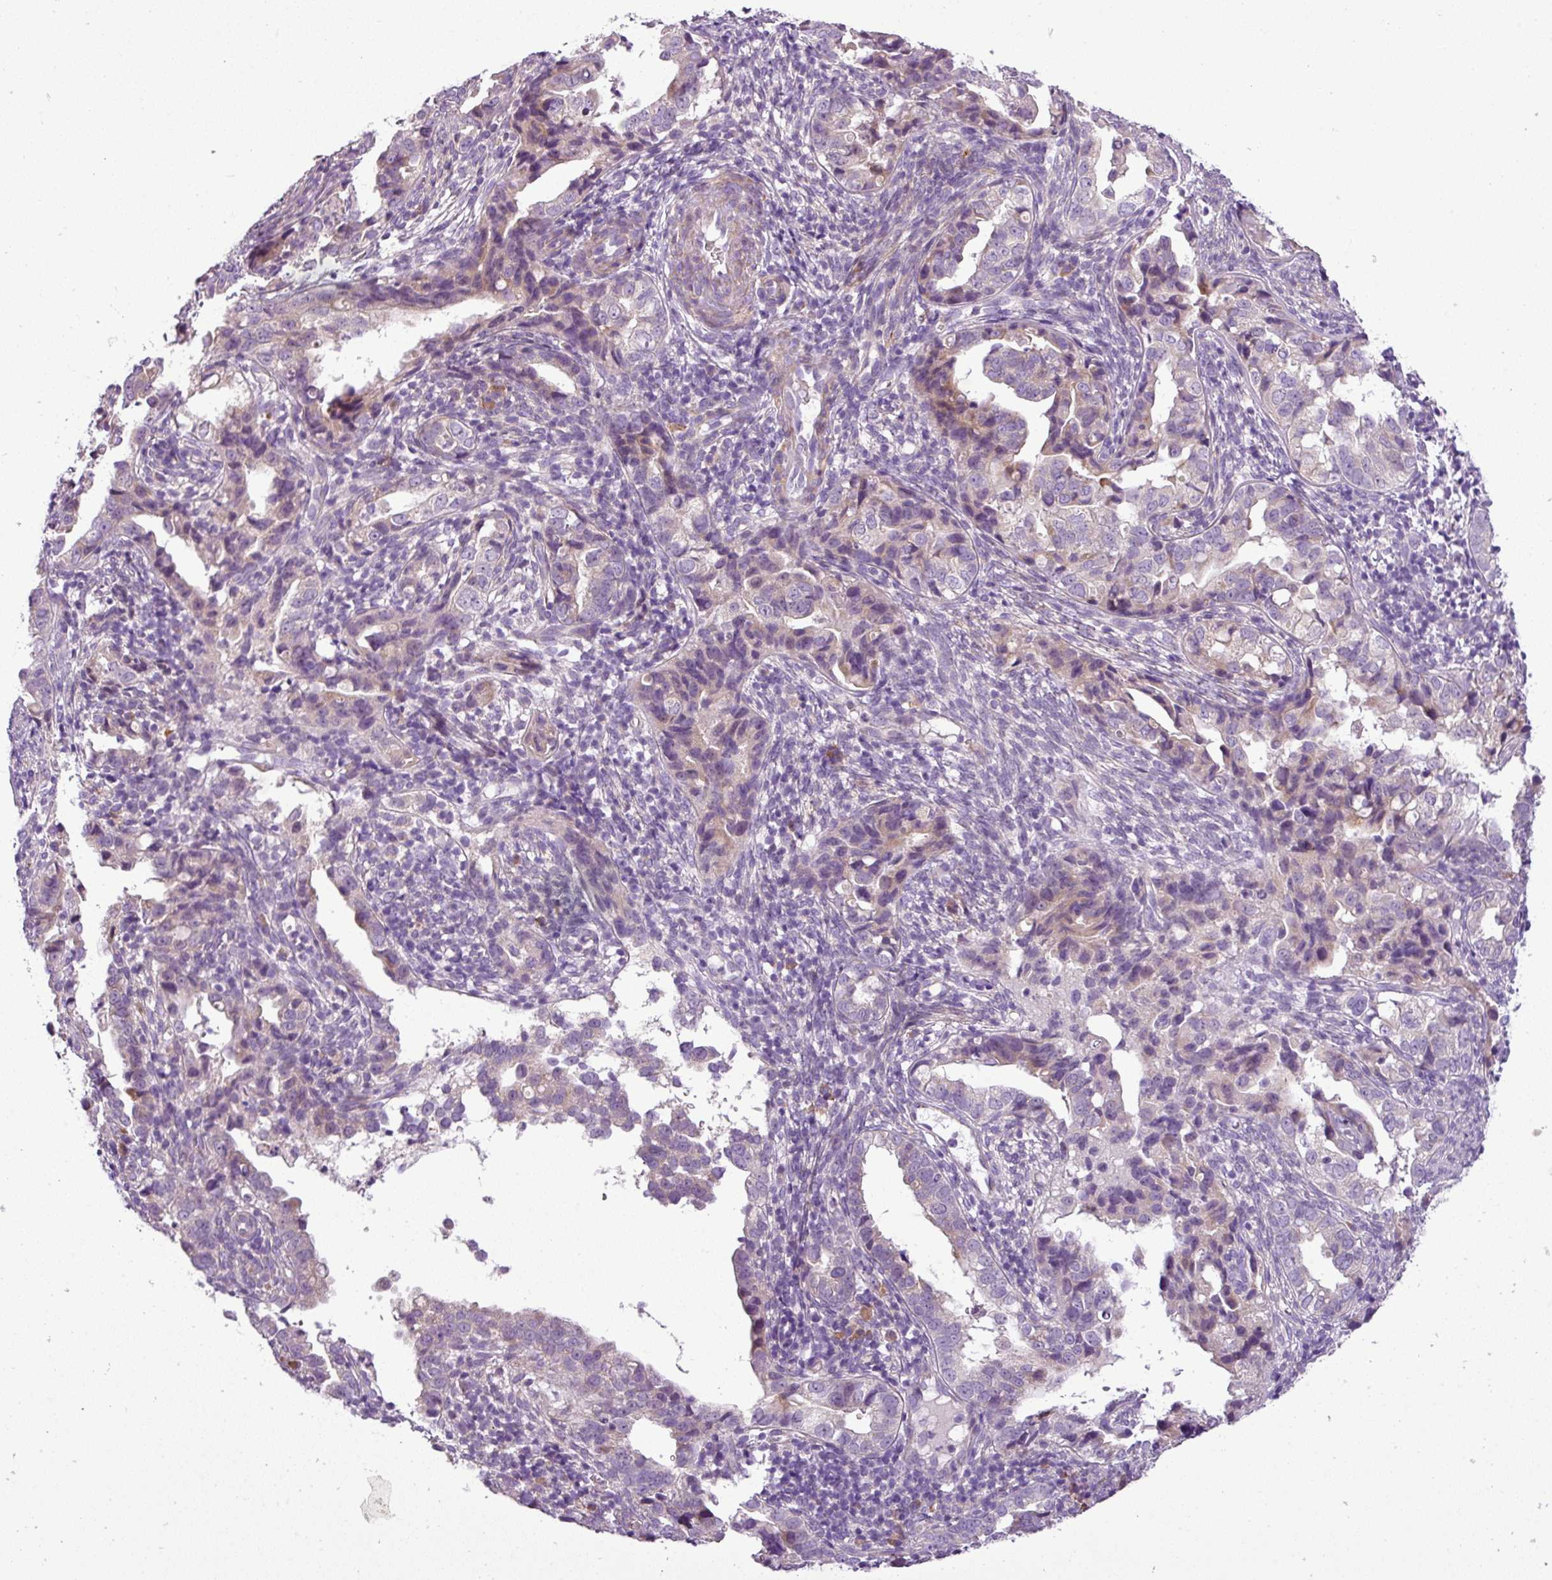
{"staining": {"intensity": "weak", "quantity": "<25%", "location": "cytoplasmic/membranous"}, "tissue": "endometrial cancer", "cell_type": "Tumor cells", "image_type": "cancer", "snomed": [{"axis": "morphology", "description": "Adenocarcinoma, NOS"}, {"axis": "topography", "description": "Endometrium"}], "caption": "DAB (3,3'-diaminobenzidine) immunohistochemical staining of human endometrial adenocarcinoma demonstrates no significant expression in tumor cells. Nuclei are stained in blue.", "gene": "MOCS3", "patient": {"sex": "female", "age": 57}}